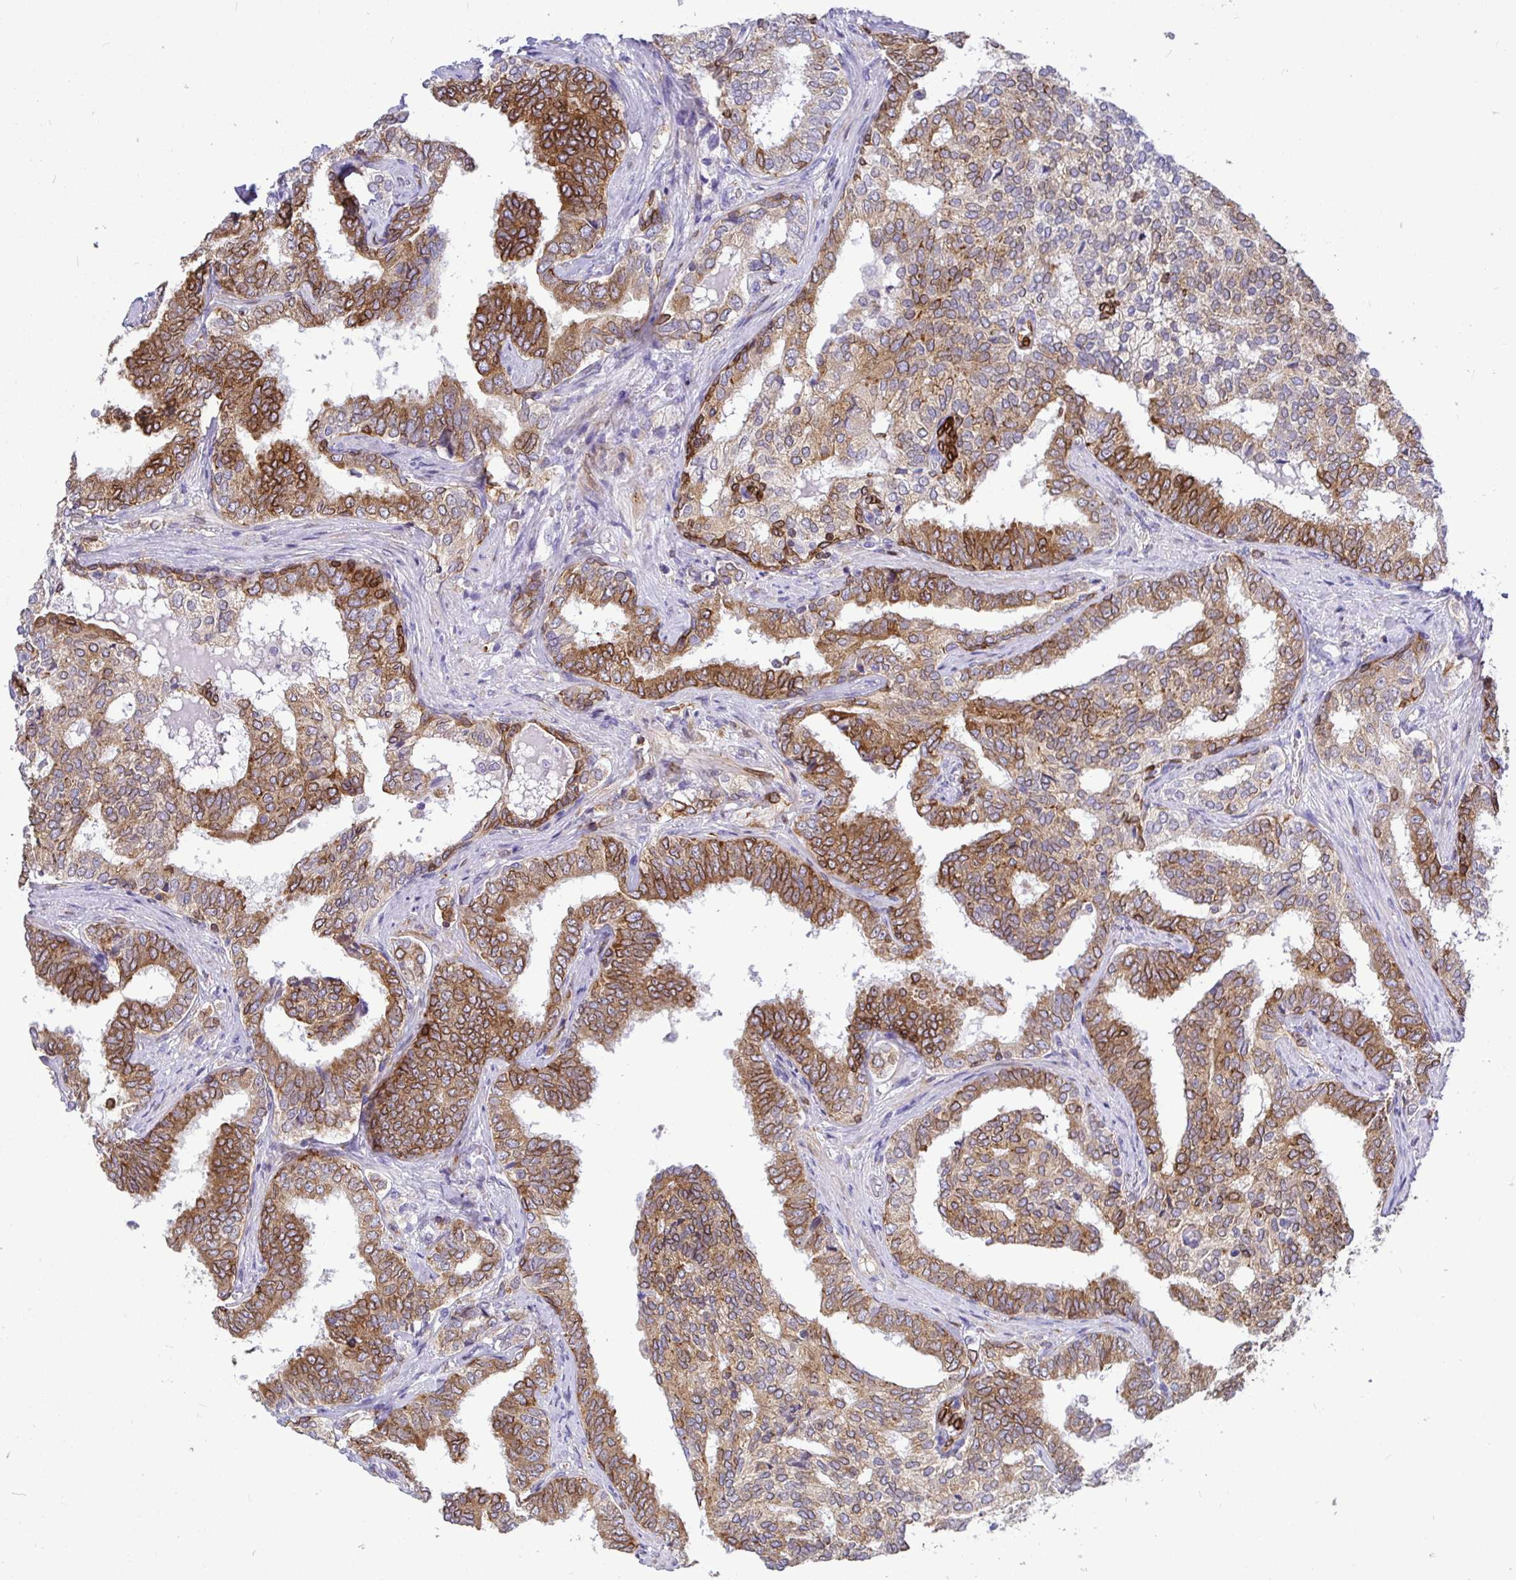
{"staining": {"intensity": "moderate", "quantity": ">75%", "location": "cytoplasmic/membranous"}, "tissue": "prostate cancer", "cell_type": "Tumor cells", "image_type": "cancer", "snomed": [{"axis": "morphology", "description": "Adenocarcinoma, High grade"}, {"axis": "topography", "description": "Prostate"}], "caption": "Human prostate cancer (high-grade adenocarcinoma) stained with a brown dye exhibits moderate cytoplasmic/membranous positive expression in approximately >75% of tumor cells.", "gene": "TP53I11", "patient": {"sex": "male", "age": 72}}